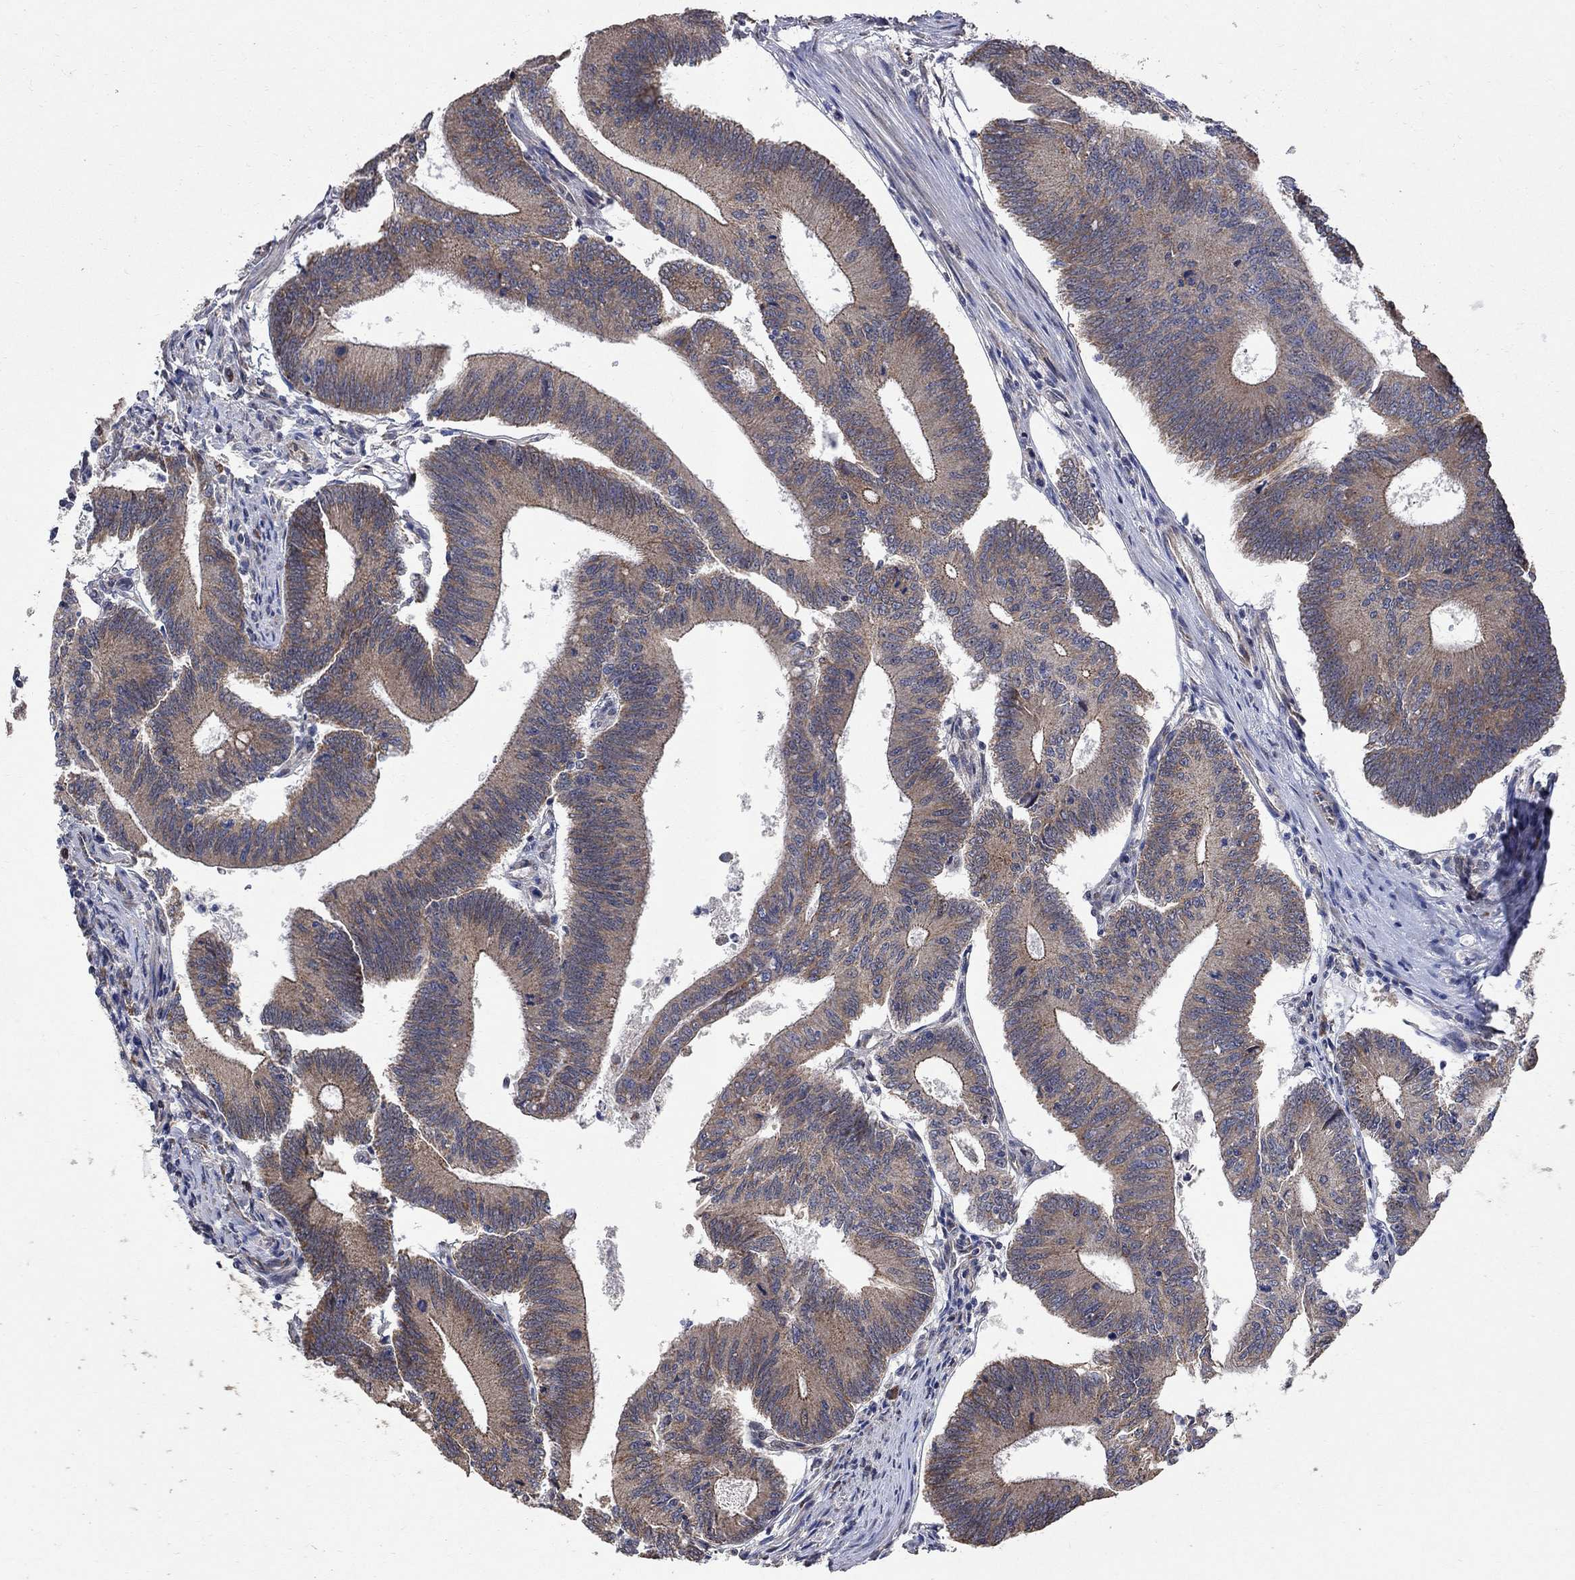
{"staining": {"intensity": "moderate", "quantity": "25%-75%", "location": "cytoplasmic/membranous"}, "tissue": "colorectal cancer", "cell_type": "Tumor cells", "image_type": "cancer", "snomed": [{"axis": "morphology", "description": "Adenocarcinoma, NOS"}, {"axis": "topography", "description": "Colon"}], "caption": "Colorectal cancer (adenocarcinoma) was stained to show a protein in brown. There is medium levels of moderate cytoplasmic/membranous staining in approximately 25%-75% of tumor cells.", "gene": "ANKRA2", "patient": {"sex": "female", "age": 70}}